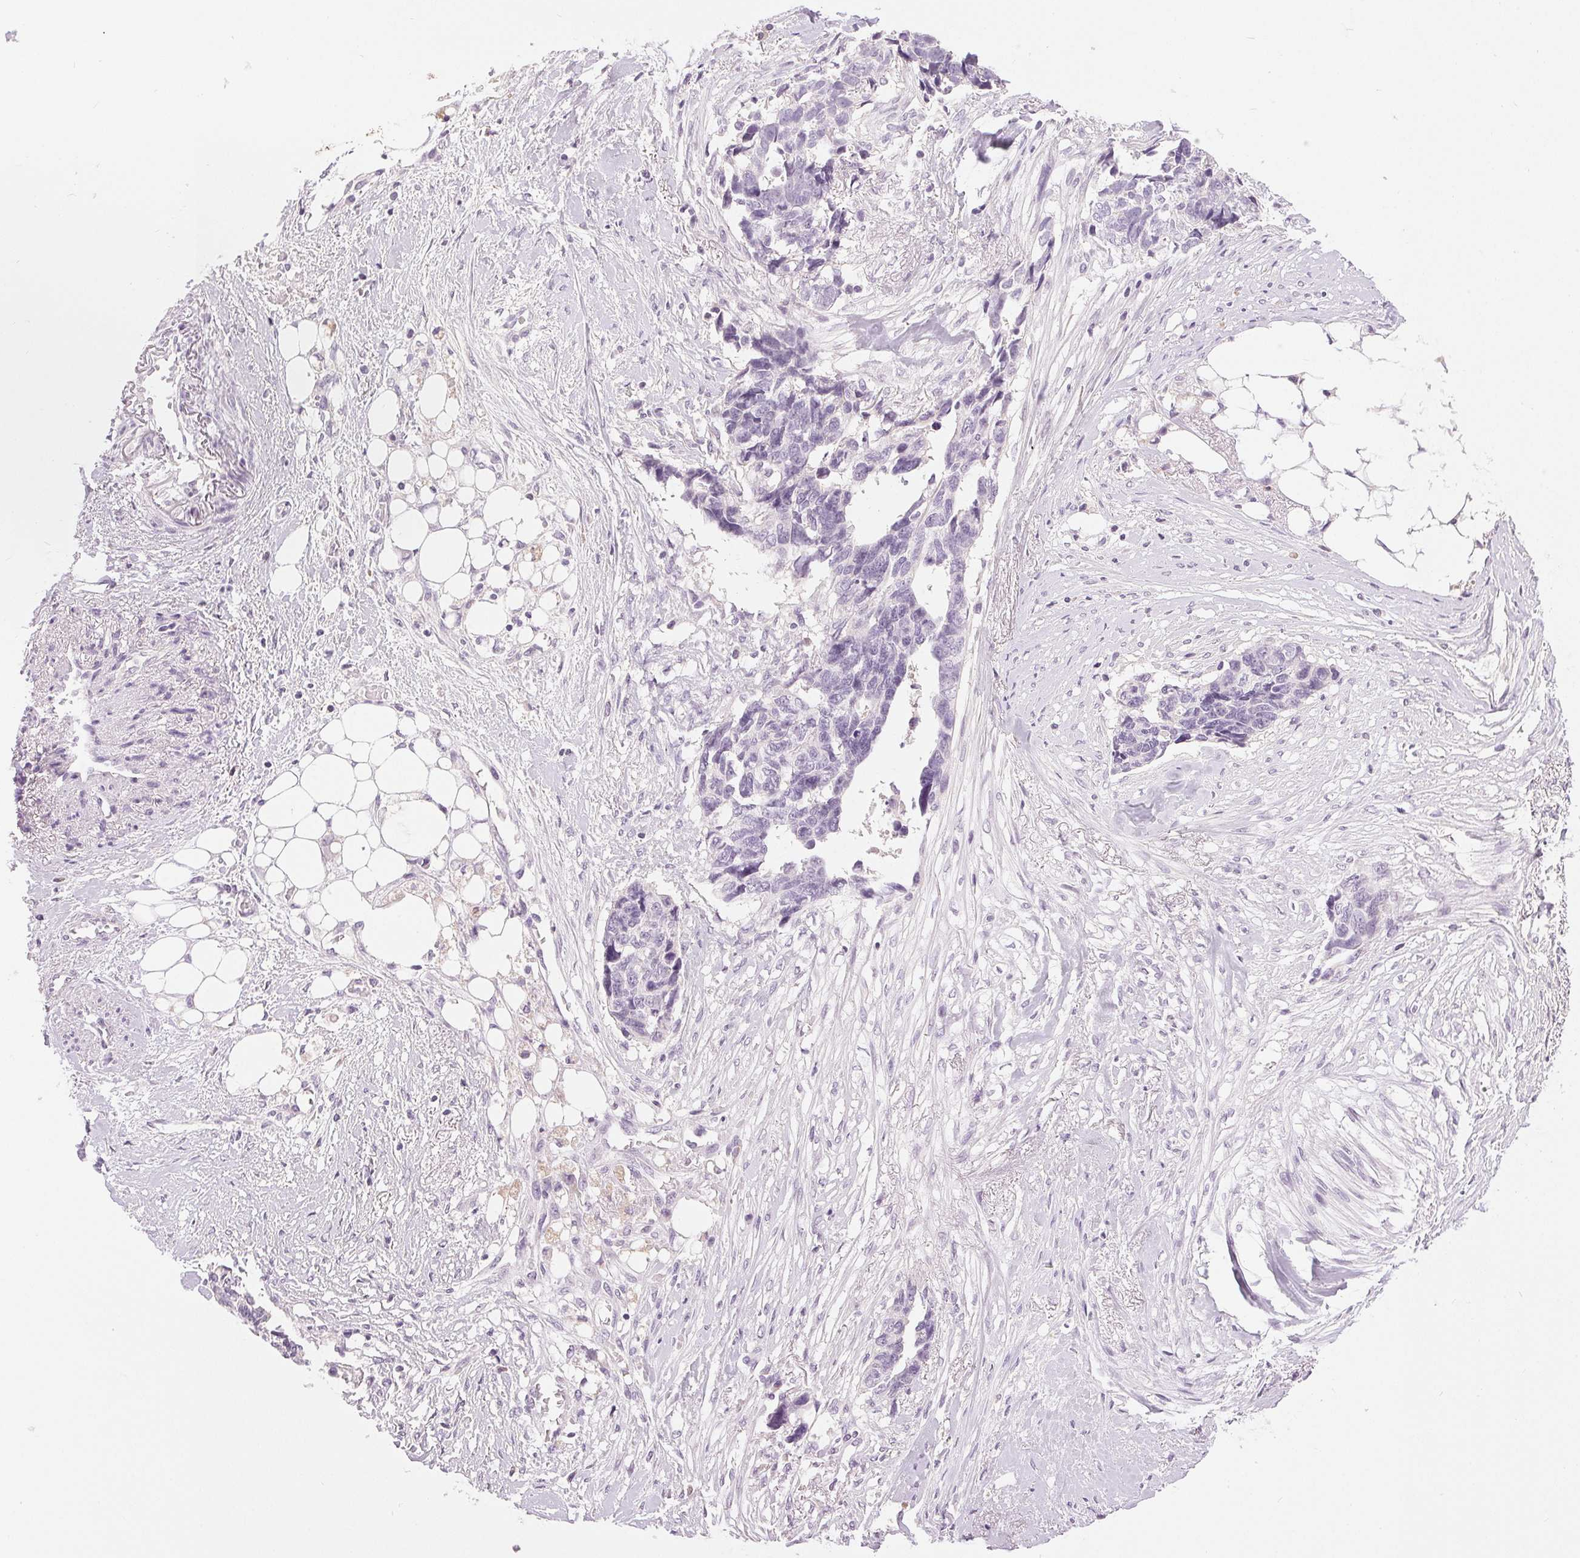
{"staining": {"intensity": "negative", "quantity": "none", "location": "none"}, "tissue": "ovarian cancer", "cell_type": "Tumor cells", "image_type": "cancer", "snomed": [{"axis": "morphology", "description": "Cystadenocarcinoma, serous, NOS"}, {"axis": "topography", "description": "Ovary"}], "caption": "Ovarian cancer (serous cystadenocarcinoma) was stained to show a protein in brown. There is no significant staining in tumor cells. (DAB (3,3'-diaminobenzidine) immunohistochemistry (IHC) with hematoxylin counter stain).", "gene": "DSG3", "patient": {"sex": "female", "age": 69}}